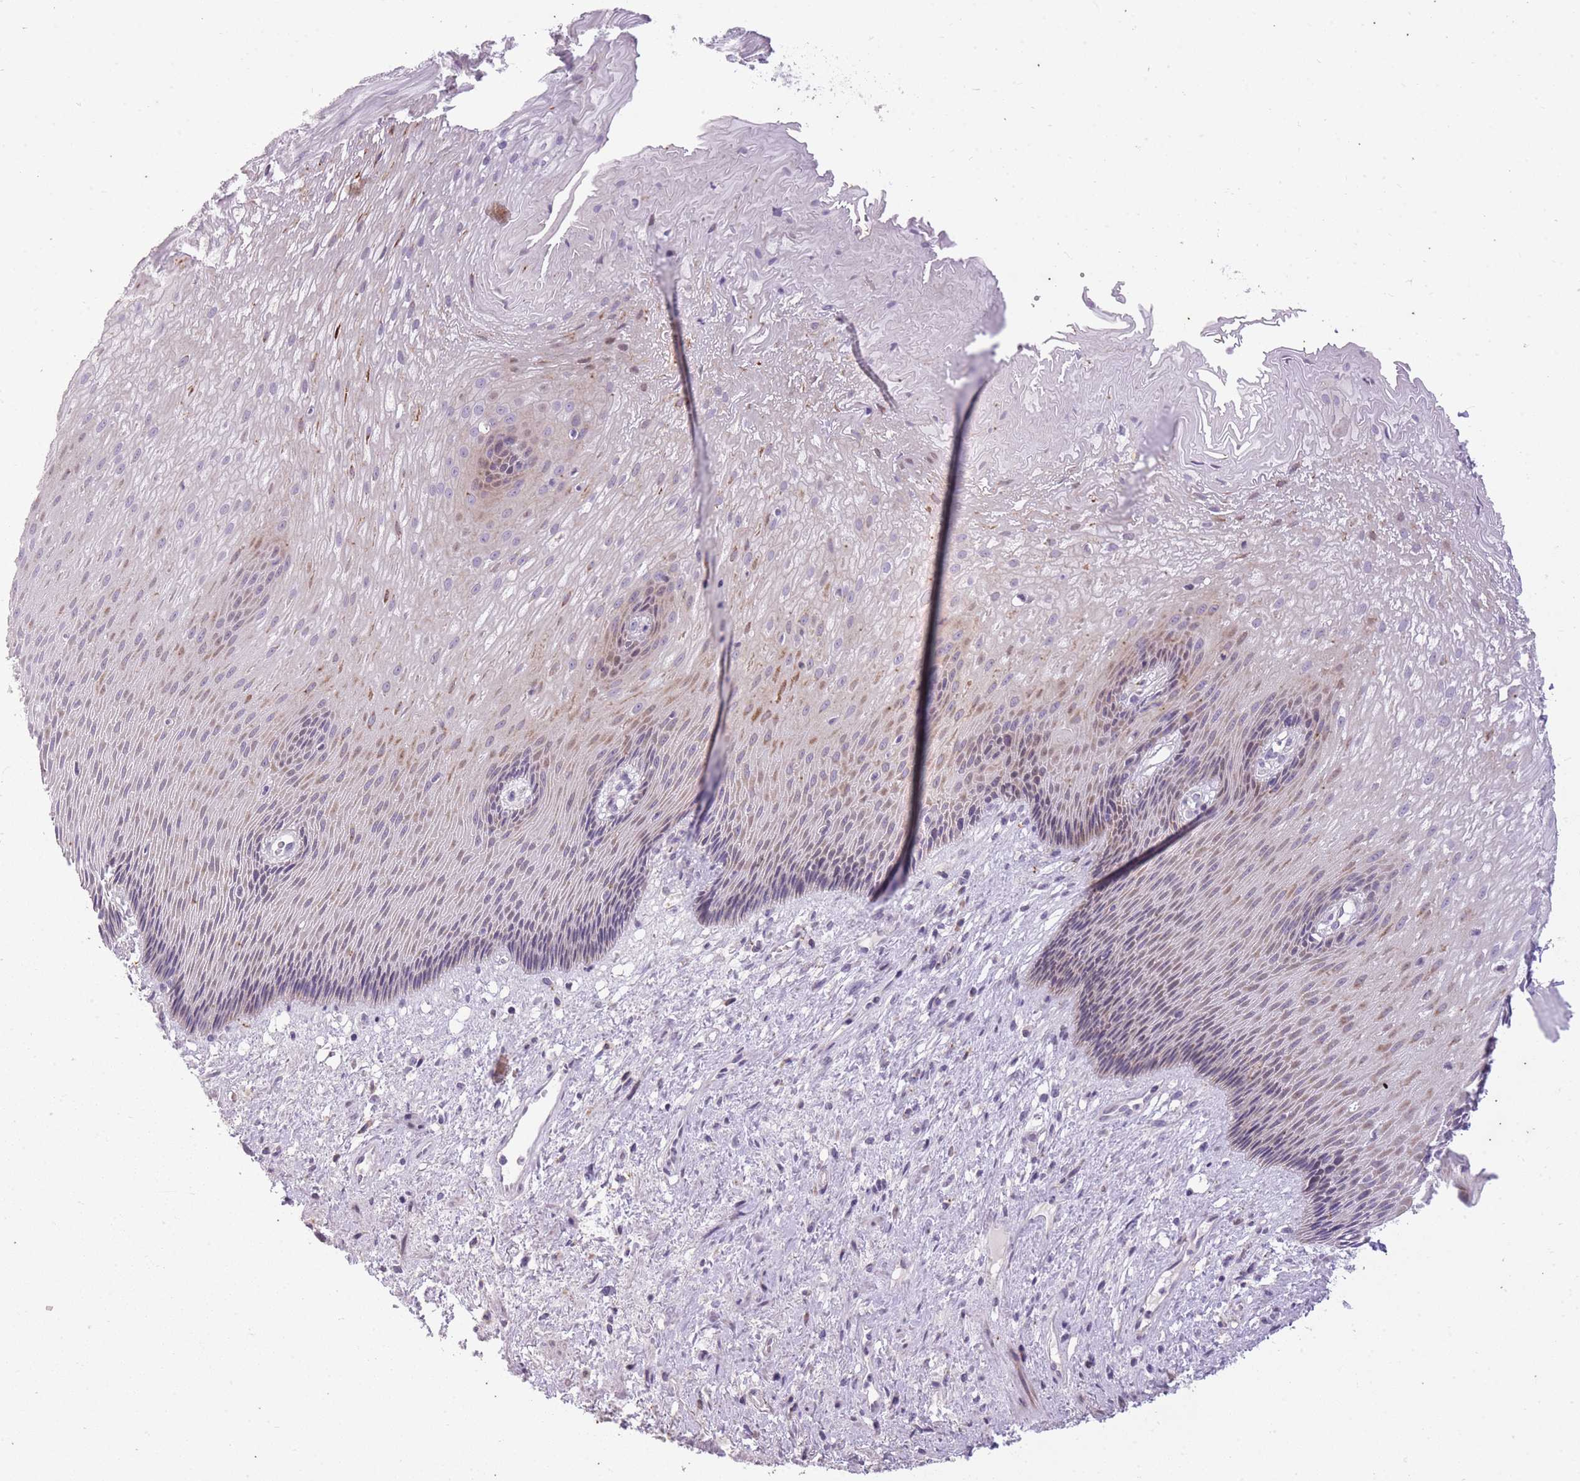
{"staining": {"intensity": "weak", "quantity": "<25%", "location": "cytoplasmic/membranous,nuclear"}, "tissue": "esophagus", "cell_type": "Squamous epithelial cells", "image_type": "normal", "snomed": [{"axis": "morphology", "description": "Normal tissue, NOS"}, {"axis": "topography", "description": "Esophagus"}], "caption": "Immunohistochemical staining of normal human esophagus demonstrates no significant staining in squamous epithelial cells. (DAB (3,3'-diaminobenzidine) immunohistochemistry visualized using brightfield microscopy, high magnification).", "gene": "CNTNAP3B", "patient": {"sex": "male", "age": 60}}